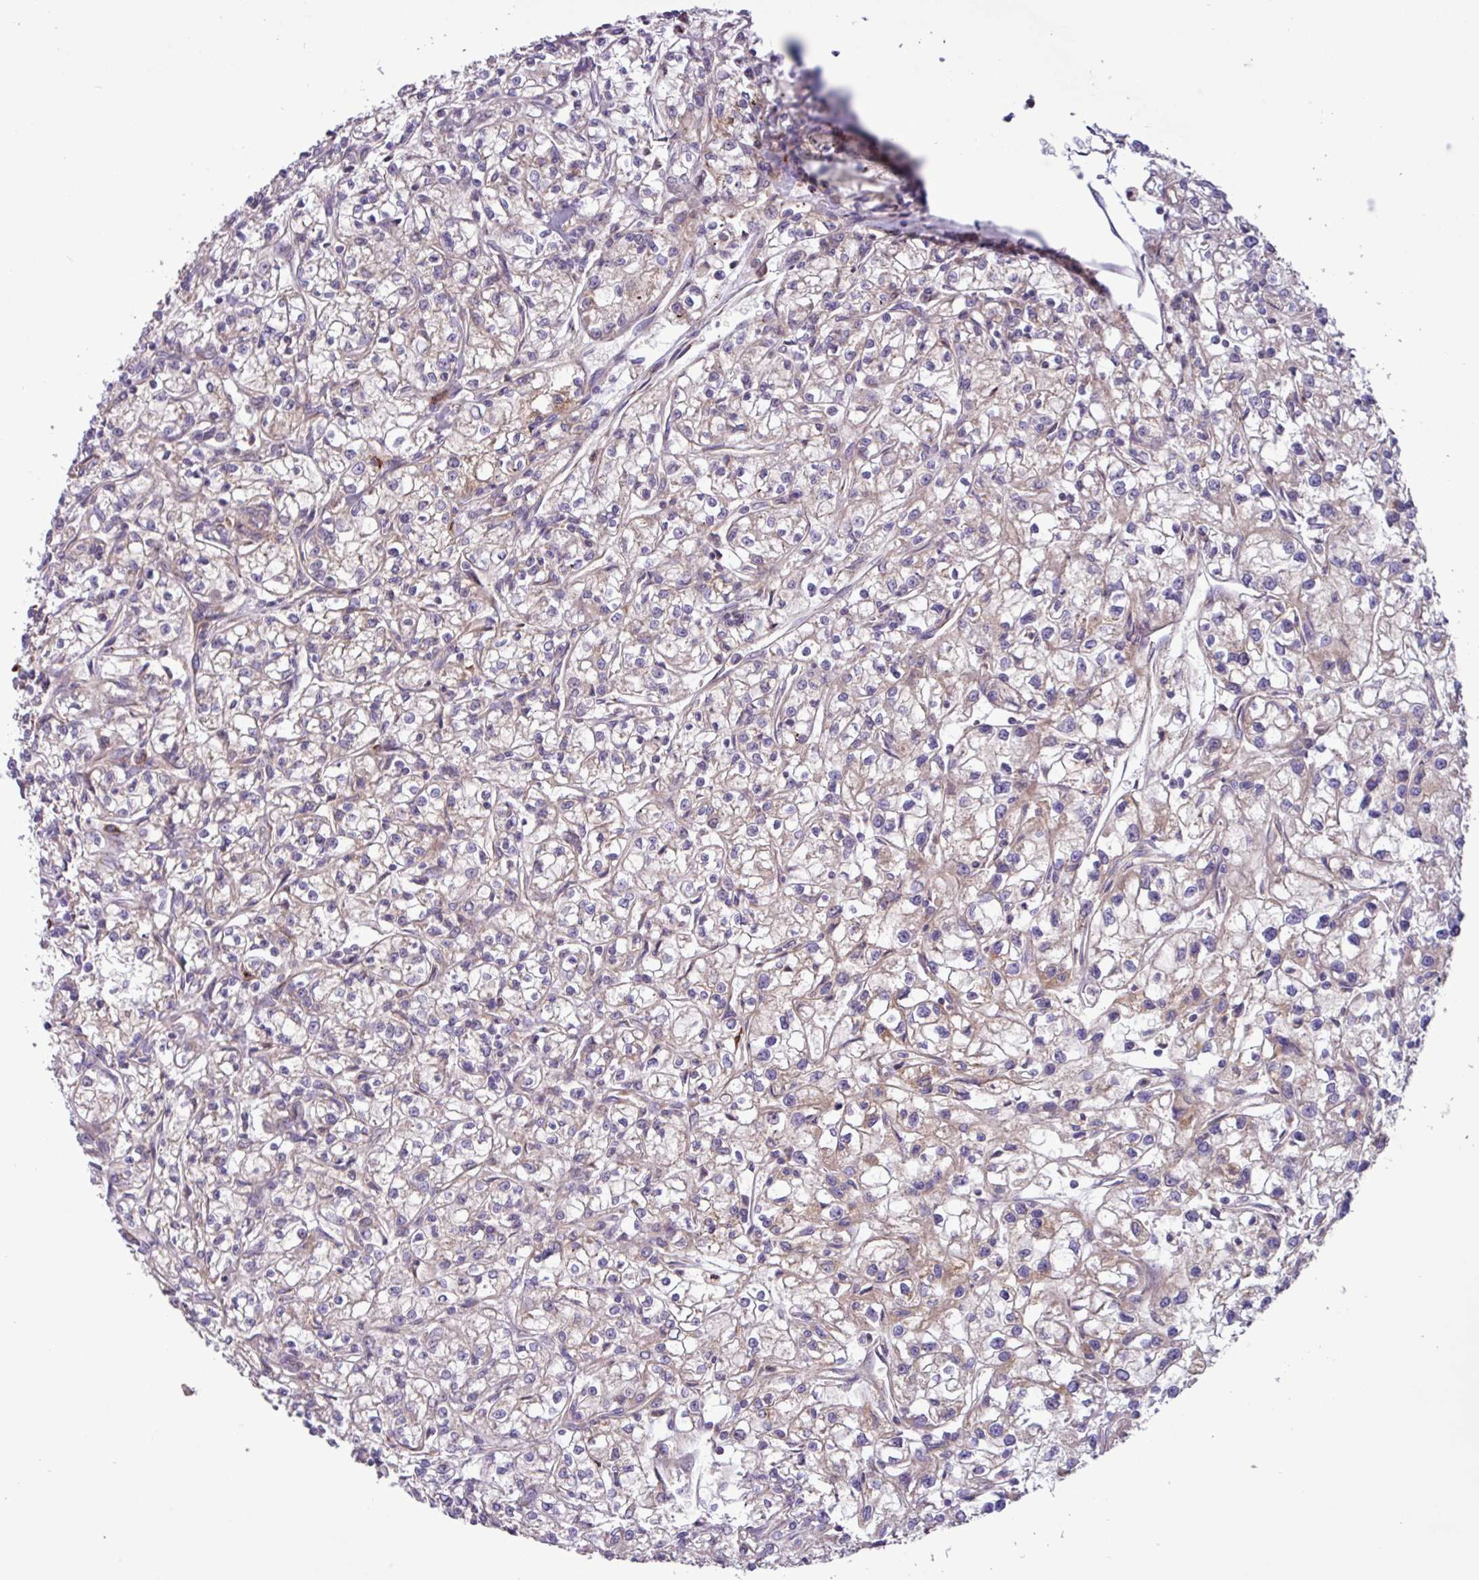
{"staining": {"intensity": "weak", "quantity": "25%-75%", "location": "cytoplasmic/membranous"}, "tissue": "renal cancer", "cell_type": "Tumor cells", "image_type": "cancer", "snomed": [{"axis": "morphology", "description": "Adenocarcinoma, NOS"}, {"axis": "topography", "description": "Kidney"}], "caption": "Weak cytoplasmic/membranous protein staining is seen in approximately 25%-75% of tumor cells in renal cancer.", "gene": "RAB19", "patient": {"sex": "female", "age": 59}}